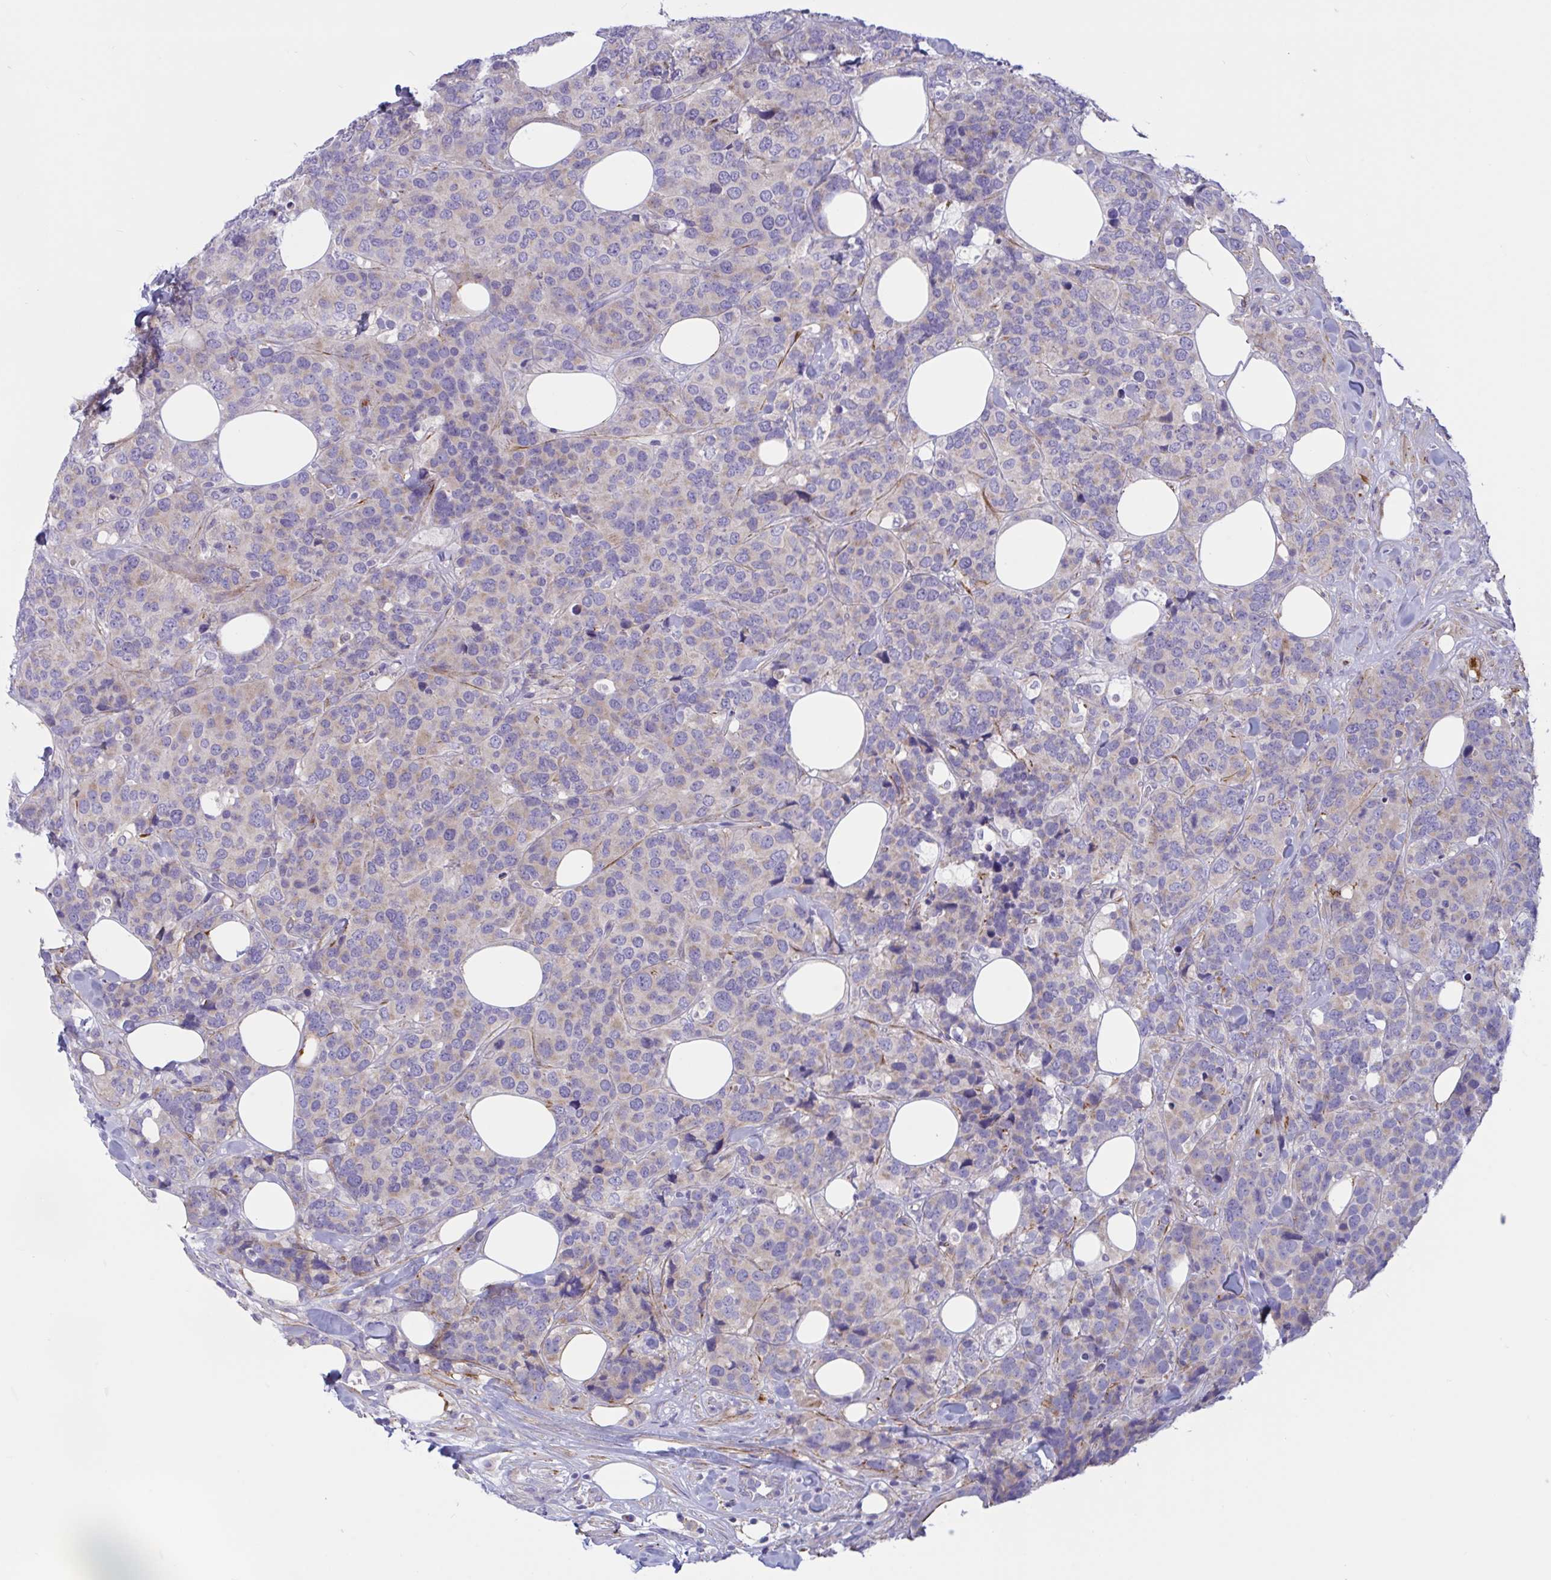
{"staining": {"intensity": "weak", "quantity": "25%-75%", "location": "cytoplasmic/membranous"}, "tissue": "breast cancer", "cell_type": "Tumor cells", "image_type": "cancer", "snomed": [{"axis": "morphology", "description": "Lobular carcinoma"}, {"axis": "topography", "description": "Breast"}], "caption": "The micrograph displays a brown stain indicating the presence of a protein in the cytoplasmic/membranous of tumor cells in breast lobular carcinoma.", "gene": "OXLD1", "patient": {"sex": "female", "age": 59}}